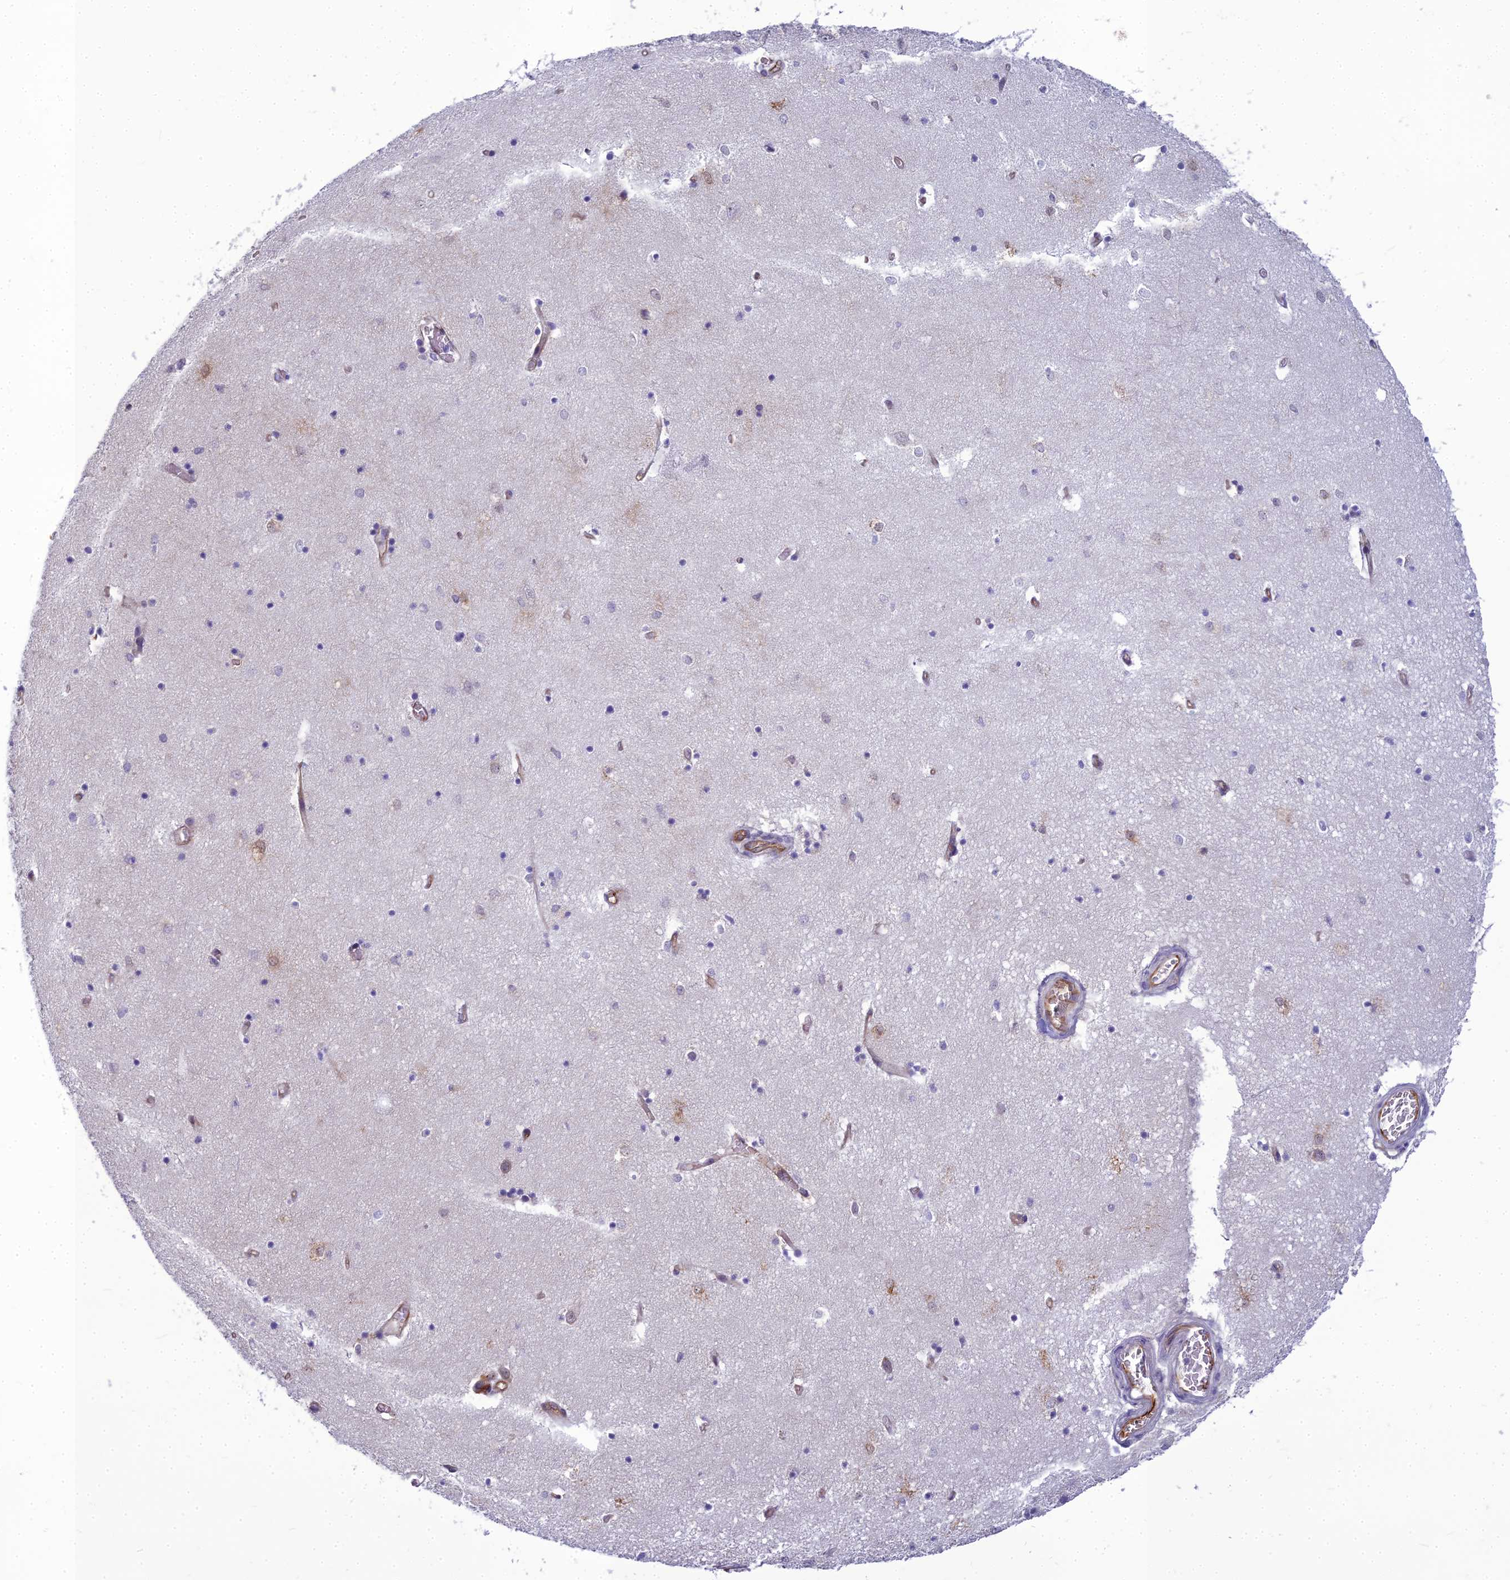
{"staining": {"intensity": "moderate", "quantity": "<25%", "location": "cytoplasmic/membranous,nuclear"}, "tissue": "hippocampus", "cell_type": "Glial cells", "image_type": "normal", "snomed": [{"axis": "morphology", "description": "Normal tissue, NOS"}, {"axis": "topography", "description": "Hippocampus"}], "caption": "Hippocampus stained with DAB immunohistochemistry demonstrates low levels of moderate cytoplasmic/membranous,nuclear positivity in about <25% of glial cells.", "gene": "RGL3", "patient": {"sex": "female", "age": 64}}